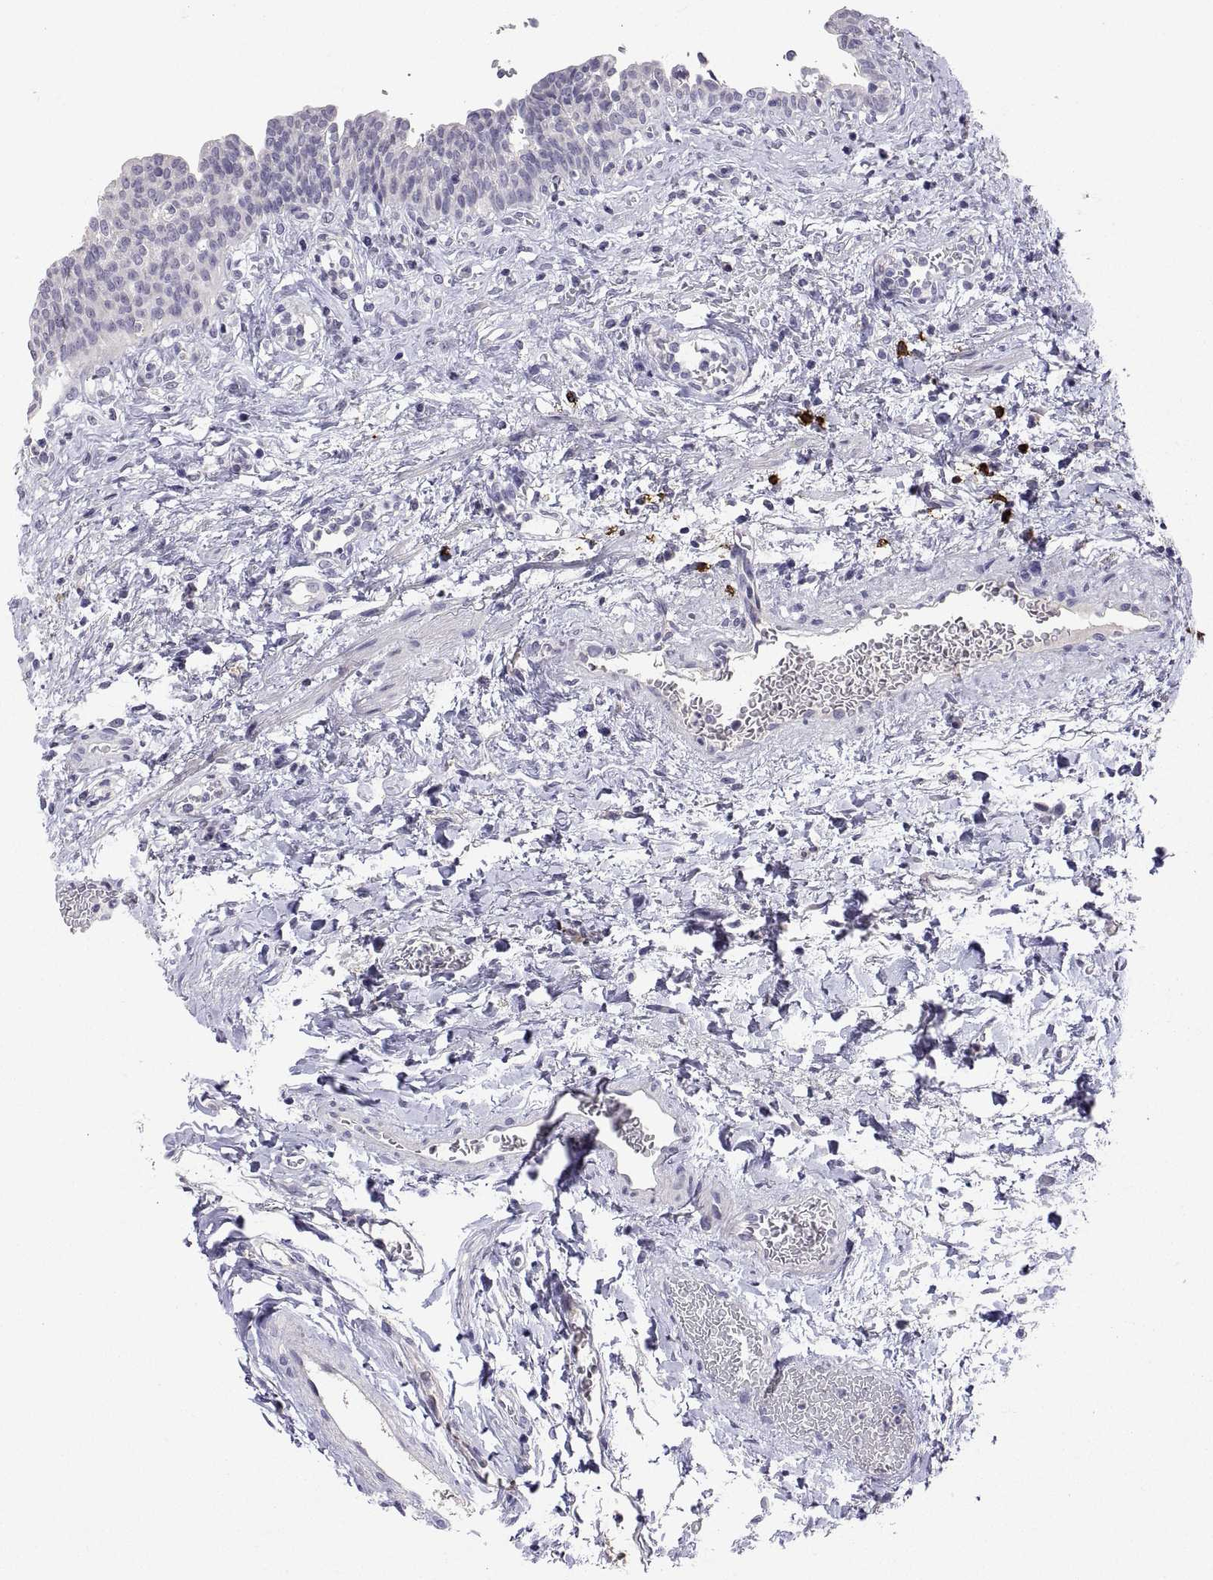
{"staining": {"intensity": "negative", "quantity": "none", "location": "none"}, "tissue": "urinary bladder", "cell_type": "Urothelial cells", "image_type": "normal", "snomed": [{"axis": "morphology", "description": "Normal tissue, NOS"}, {"axis": "topography", "description": "Urinary bladder"}], "caption": "Benign urinary bladder was stained to show a protein in brown. There is no significant positivity in urothelial cells. (IHC, brightfield microscopy, high magnification).", "gene": "MS4A1", "patient": {"sex": "male", "age": 73}}